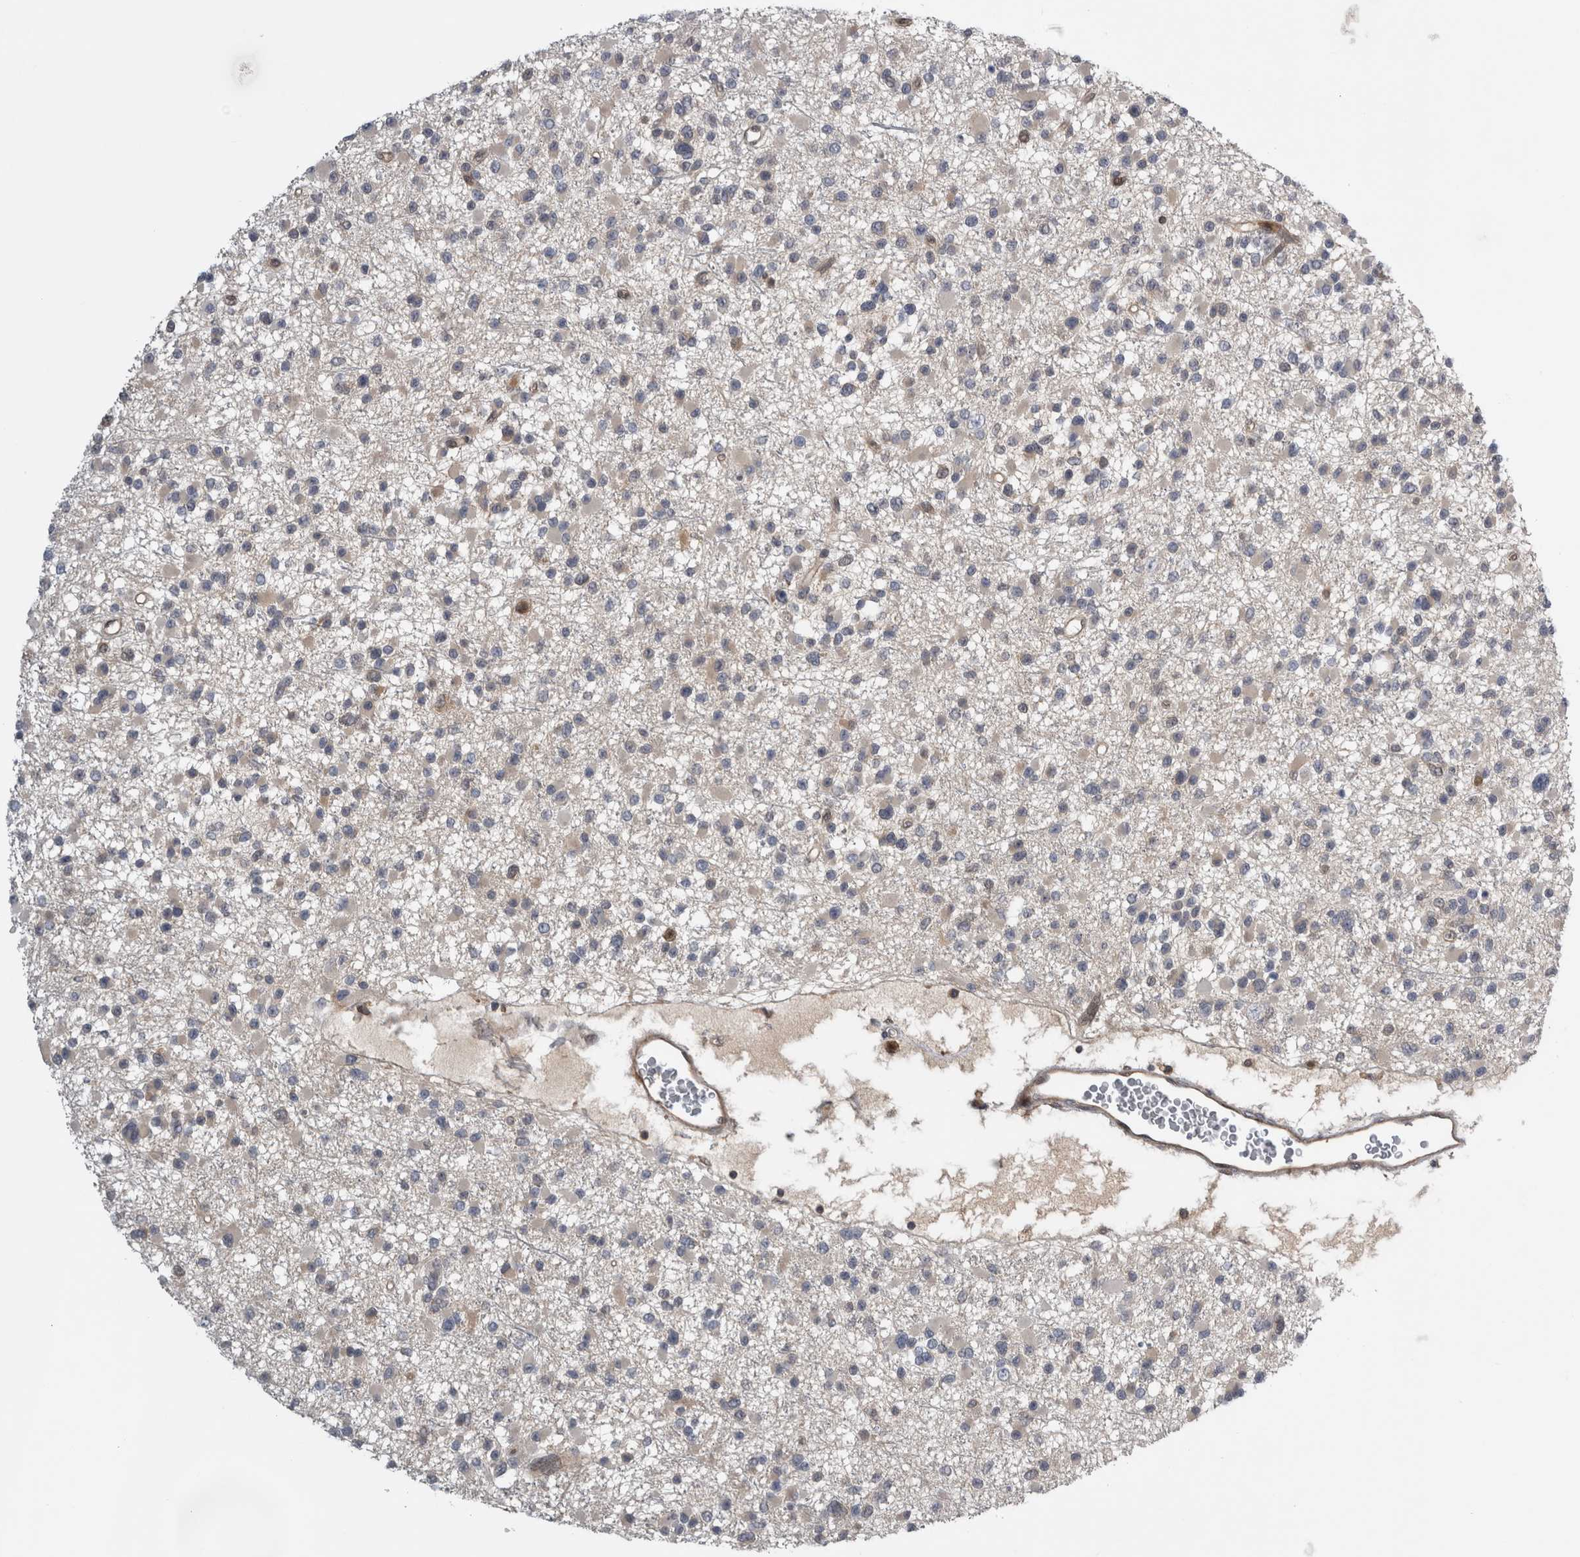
{"staining": {"intensity": "weak", "quantity": "<25%", "location": "cytoplasmic/membranous"}, "tissue": "glioma", "cell_type": "Tumor cells", "image_type": "cancer", "snomed": [{"axis": "morphology", "description": "Glioma, malignant, Low grade"}, {"axis": "topography", "description": "Brain"}], "caption": "IHC micrograph of neoplastic tissue: human malignant glioma (low-grade) stained with DAB (3,3'-diaminobenzidine) exhibits no significant protein positivity in tumor cells.", "gene": "NAPRT", "patient": {"sex": "female", "age": 22}}